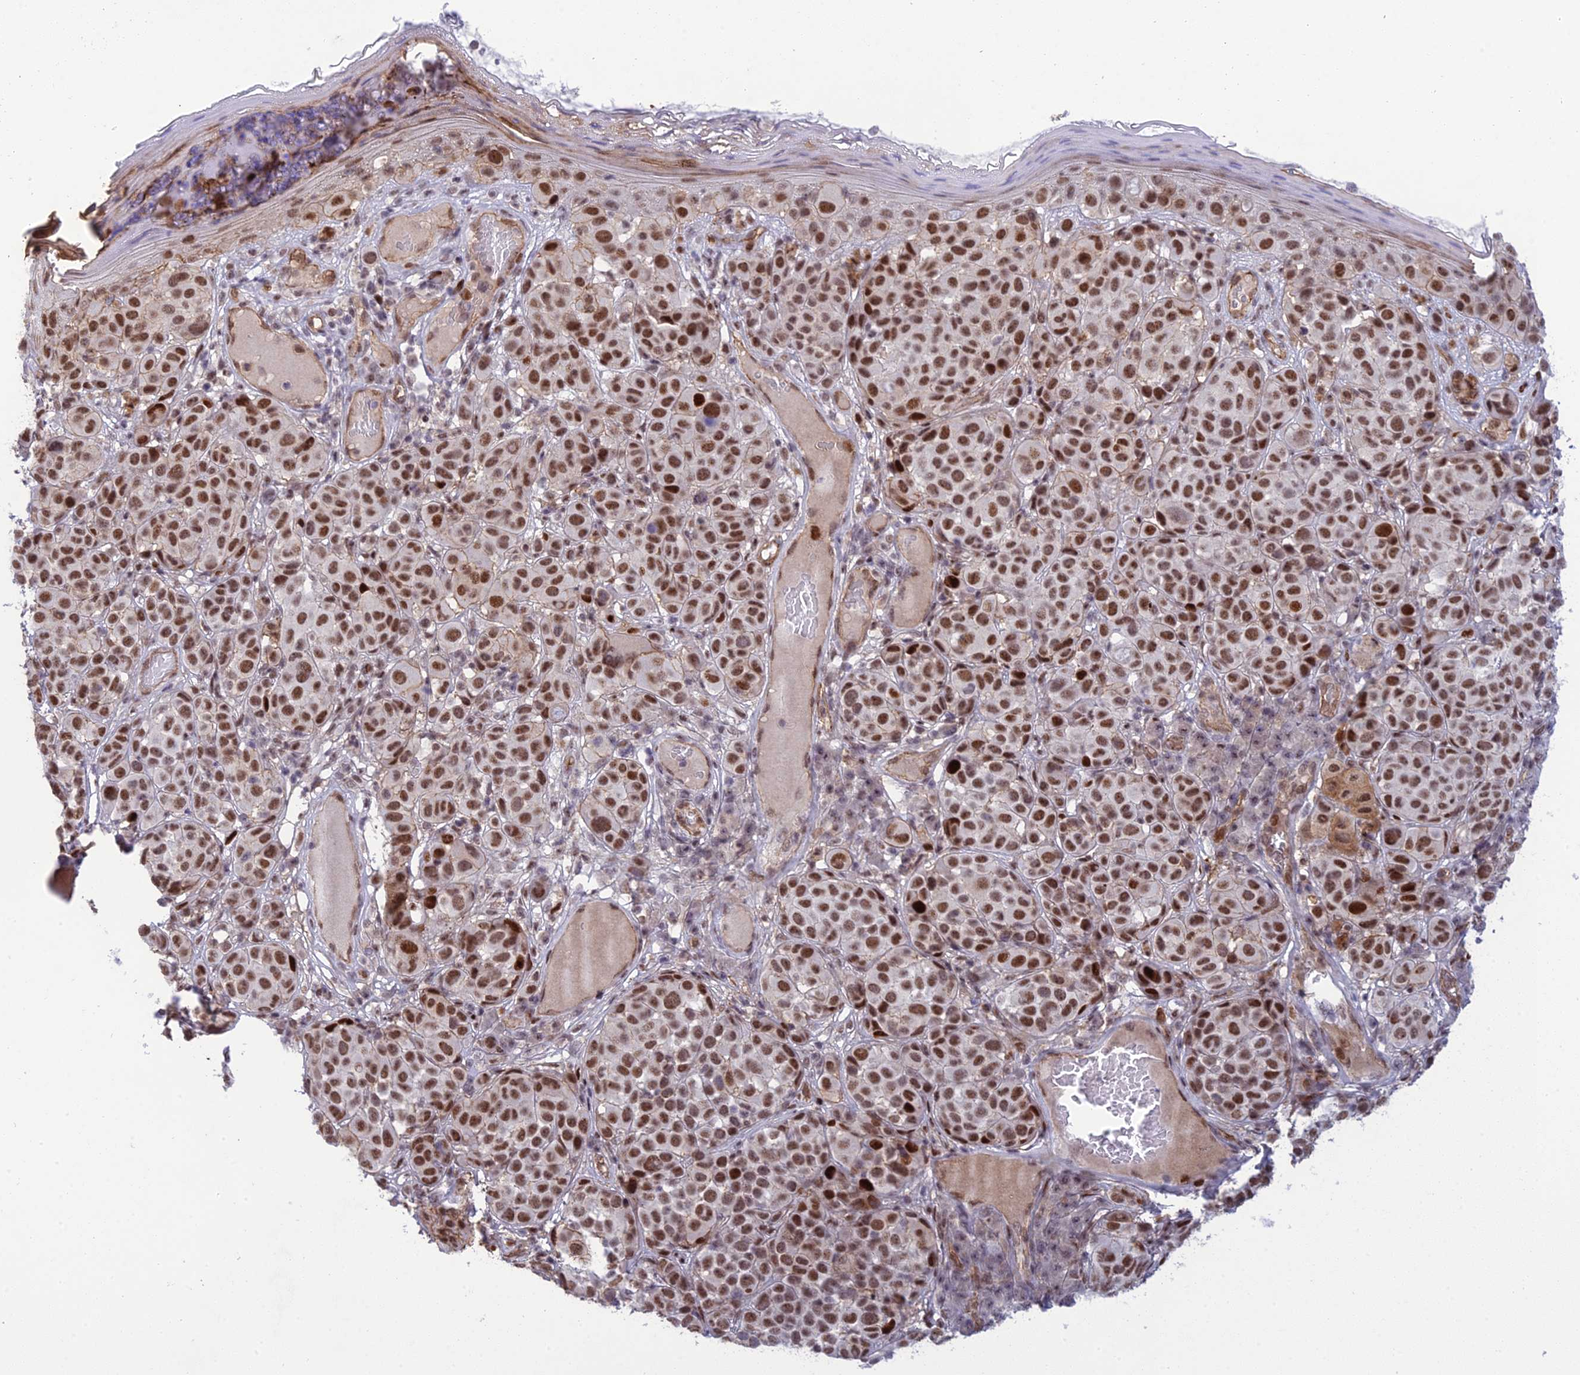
{"staining": {"intensity": "moderate", "quantity": ">75%", "location": "nuclear"}, "tissue": "melanoma", "cell_type": "Tumor cells", "image_type": "cancer", "snomed": [{"axis": "morphology", "description": "Malignant melanoma, NOS"}, {"axis": "topography", "description": "Skin"}], "caption": "High-magnification brightfield microscopy of melanoma stained with DAB (brown) and counterstained with hematoxylin (blue). tumor cells exhibit moderate nuclear expression is present in approximately>75% of cells.", "gene": "RANBP3", "patient": {"sex": "male", "age": 38}}